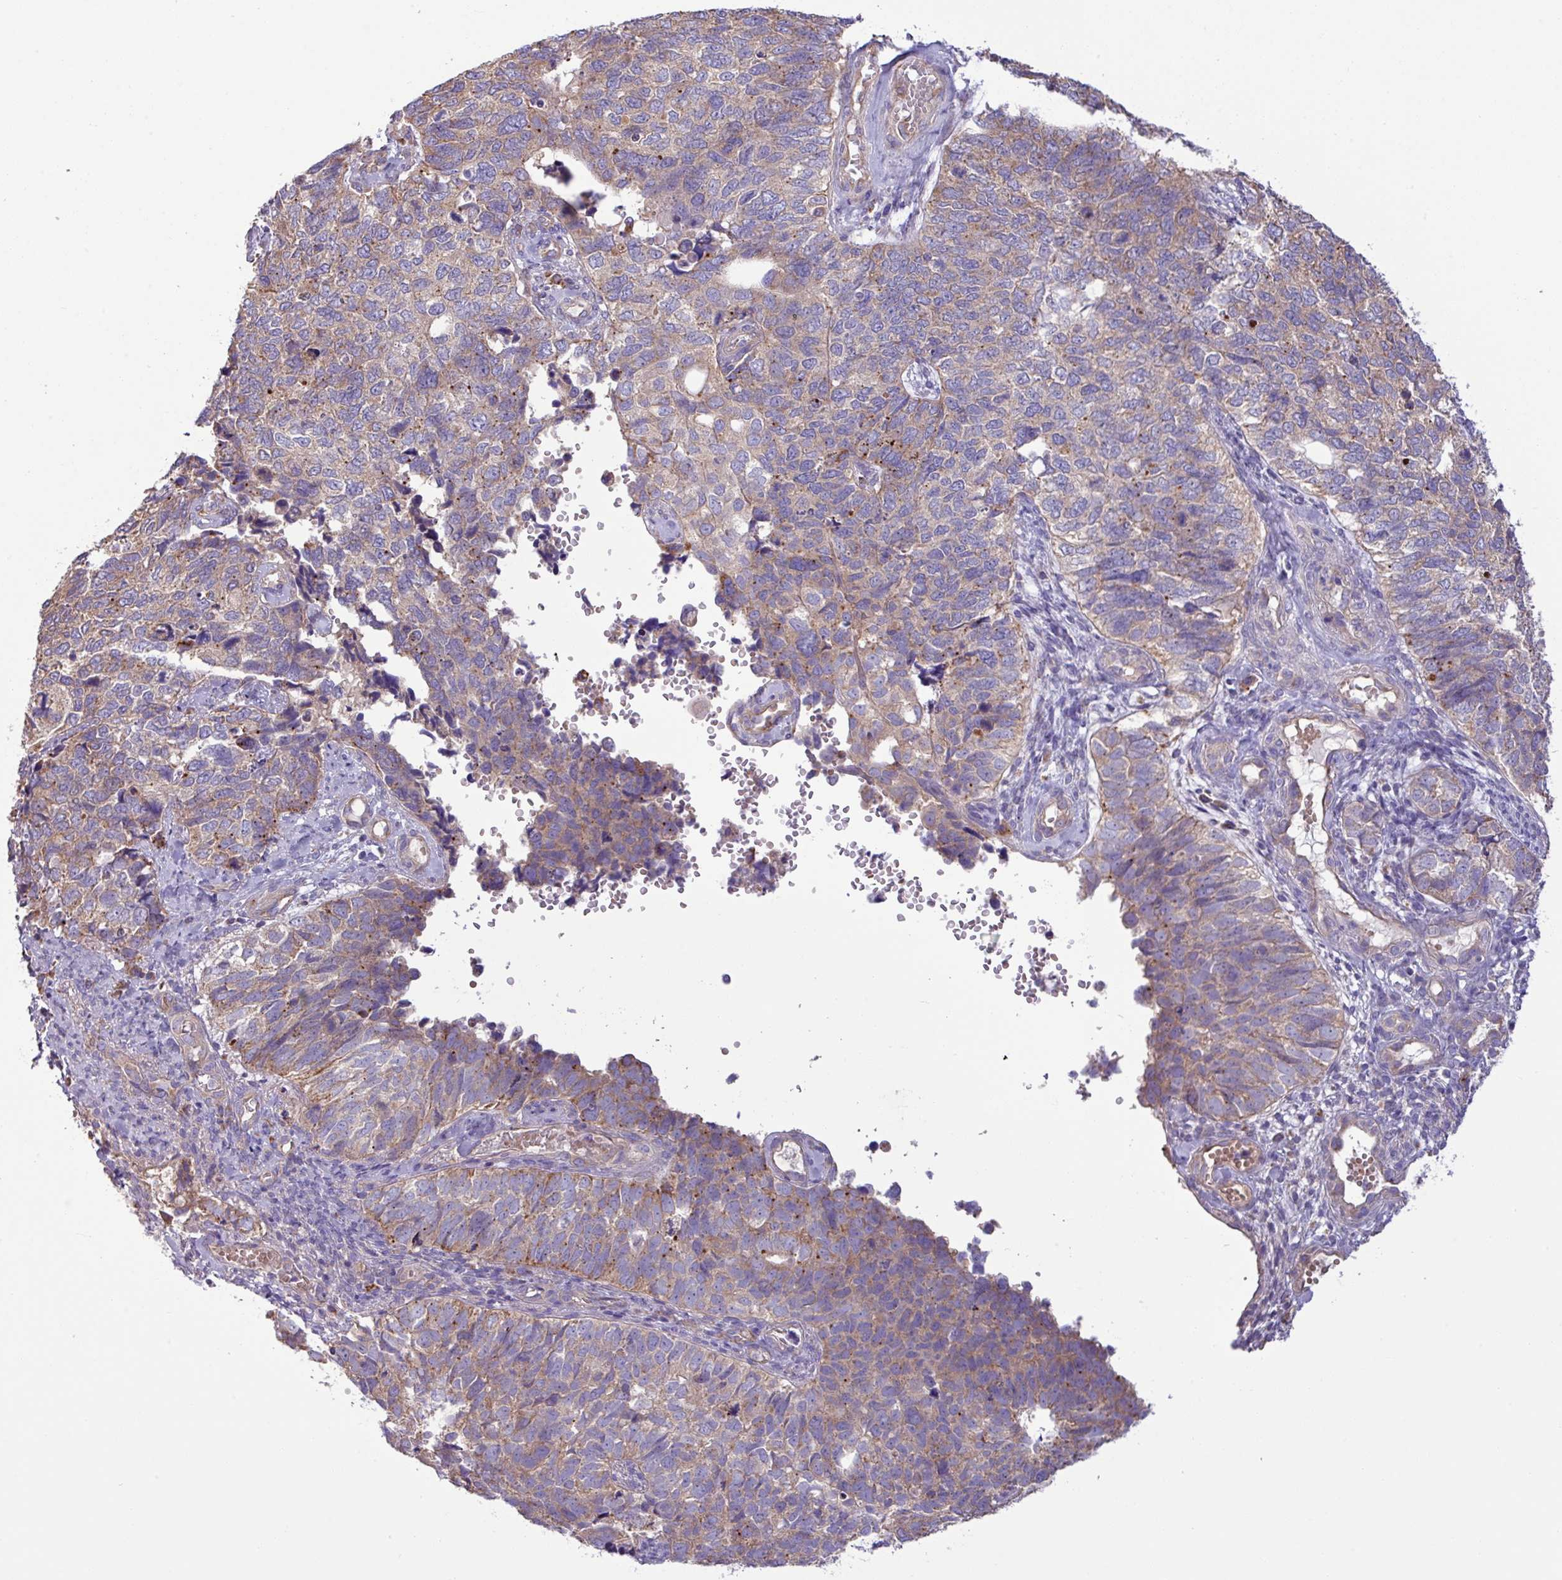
{"staining": {"intensity": "moderate", "quantity": "25%-75%", "location": "cytoplasmic/membranous"}, "tissue": "cervical cancer", "cell_type": "Tumor cells", "image_type": "cancer", "snomed": [{"axis": "morphology", "description": "Squamous cell carcinoma, NOS"}, {"axis": "topography", "description": "Cervix"}], "caption": "Immunohistochemistry of cervical cancer shows medium levels of moderate cytoplasmic/membranous staining in about 25%-75% of tumor cells.", "gene": "PPM1J", "patient": {"sex": "female", "age": 63}}